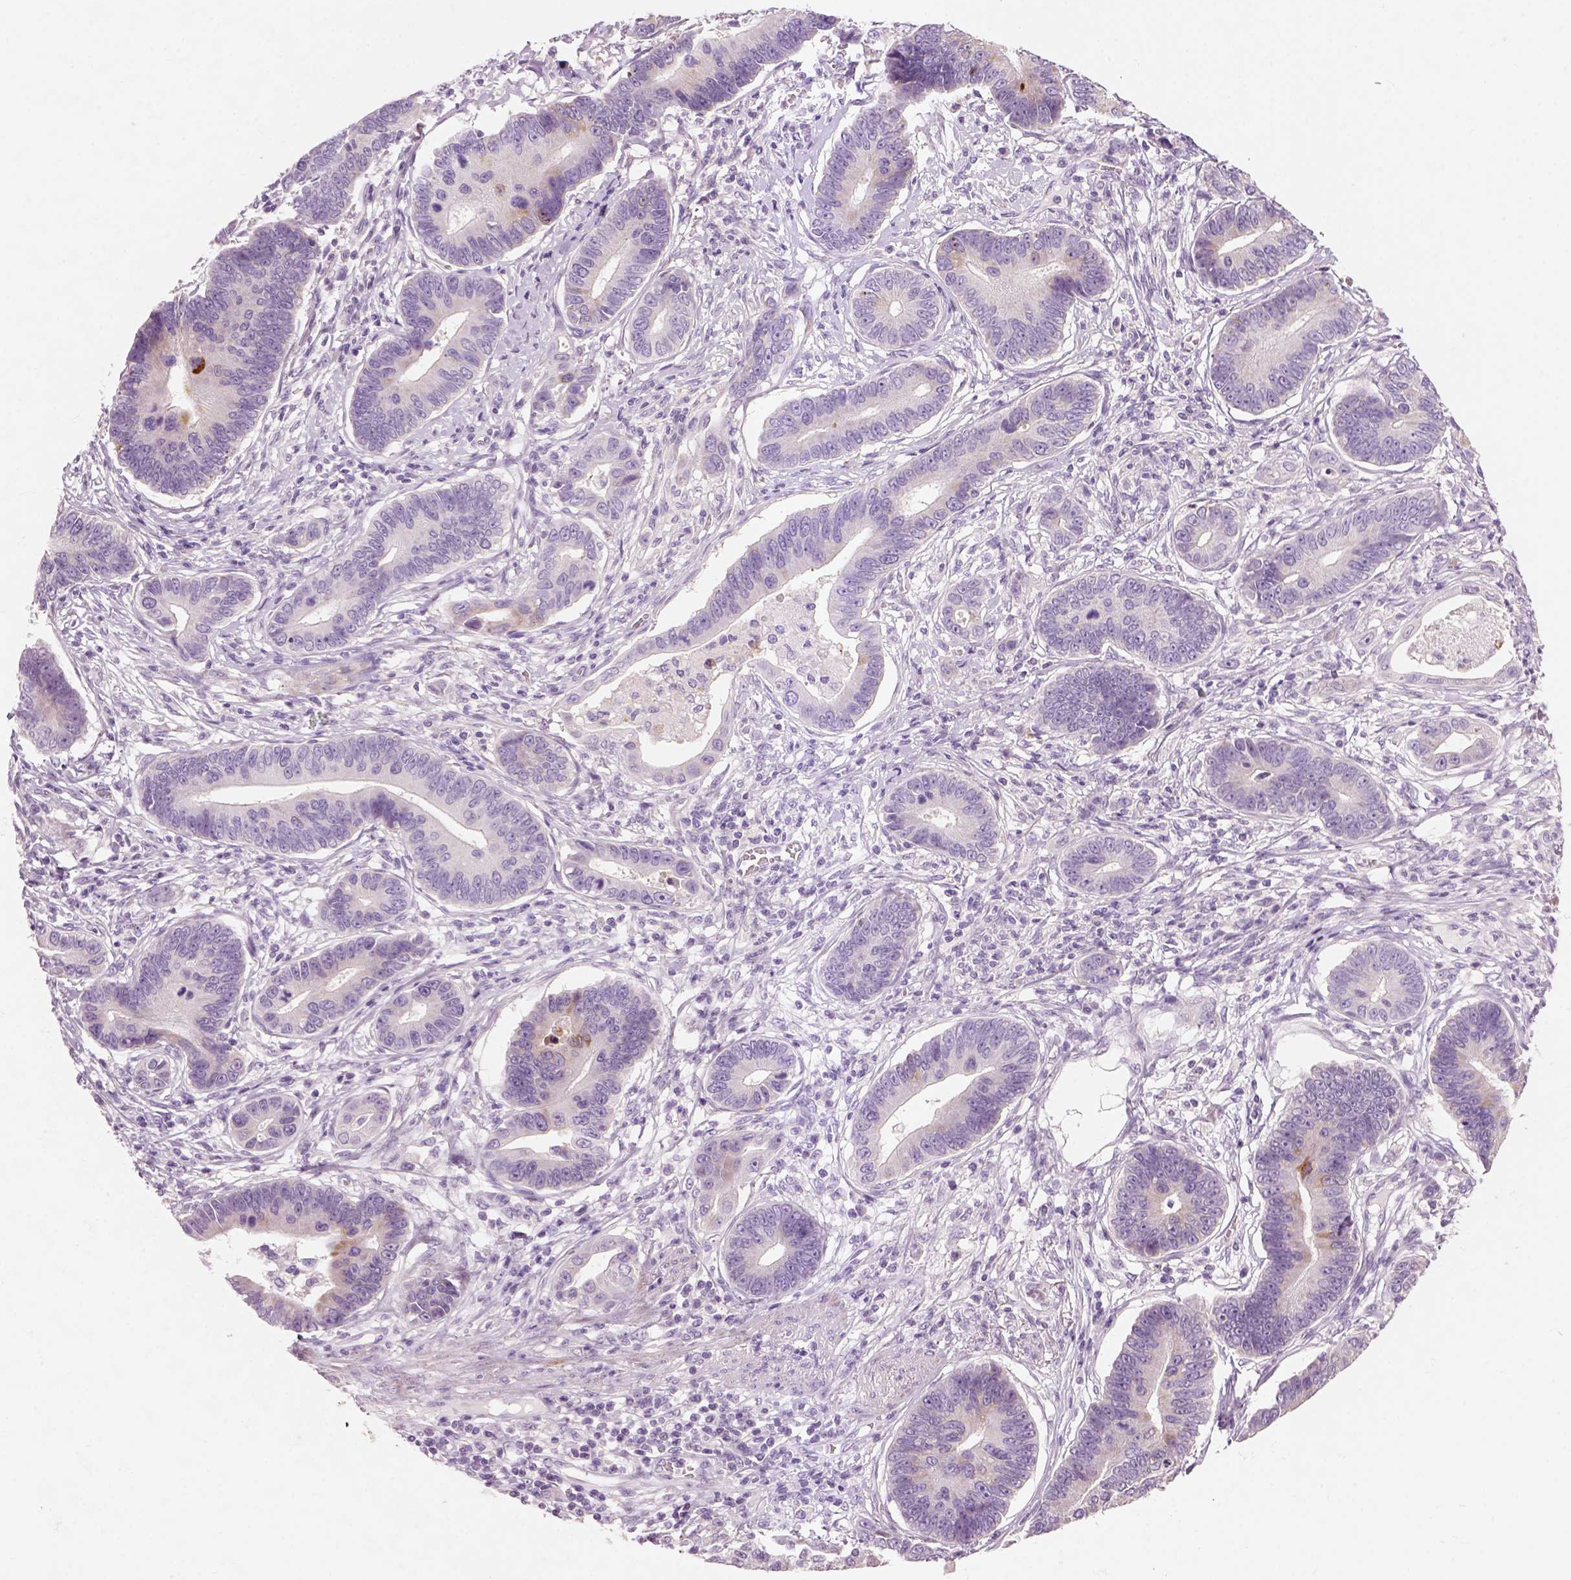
{"staining": {"intensity": "moderate", "quantity": "<25%", "location": "cytoplasmic/membranous"}, "tissue": "stomach cancer", "cell_type": "Tumor cells", "image_type": "cancer", "snomed": [{"axis": "morphology", "description": "Adenocarcinoma, NOS"}, {"axis": "topography", "description": "Stomach"}], "caption": "Brown immunohistochemical staining in human stomach cancer displays moderate cytoplasmic/membranous positivity in approximately <25% of tumor cells. The protein is stained brown, and the nuclei are stained in blue (DAB IHC with brightfield microscopy, high magnification).", "gene": "NUDT6", "patient": {"sex": "male", "age": 84}}